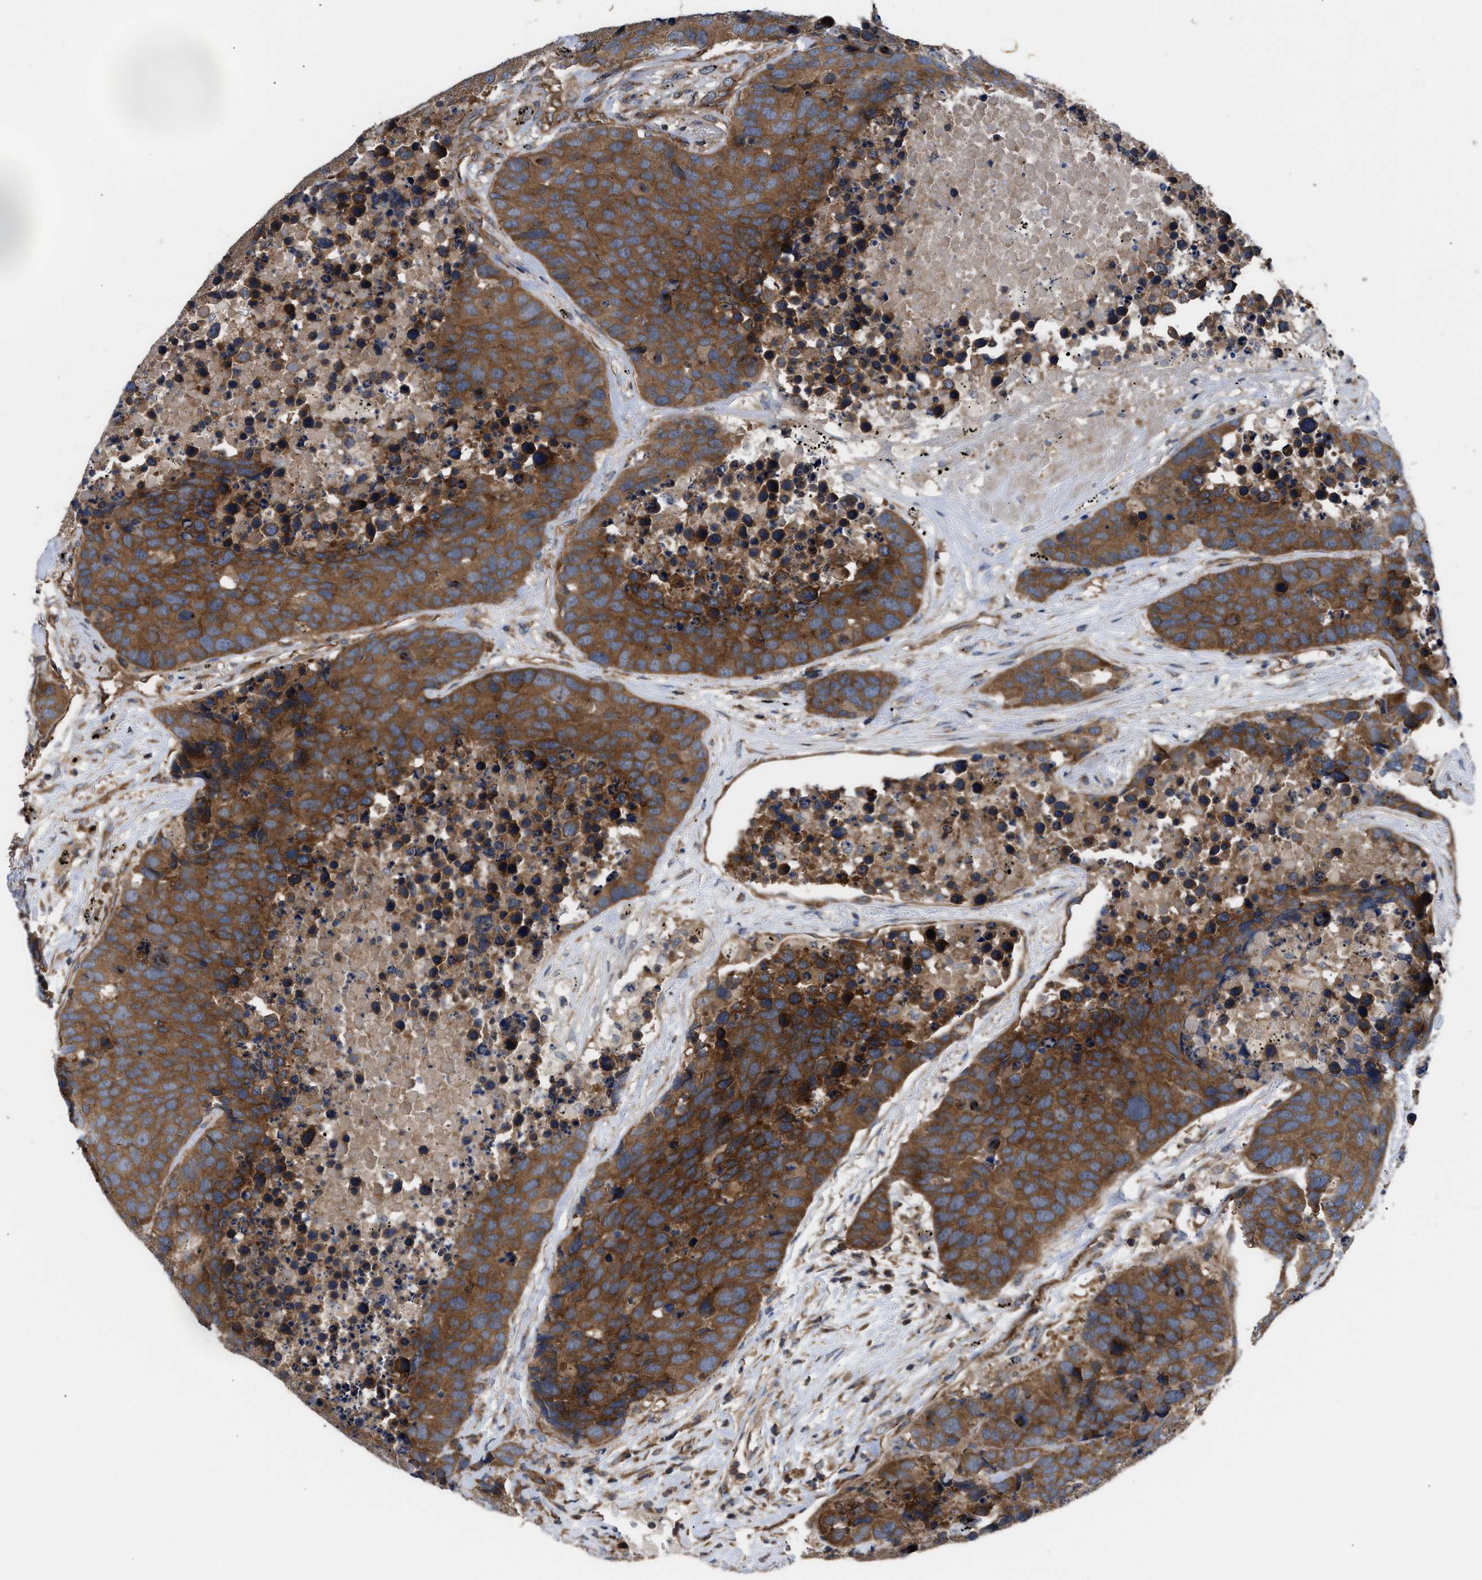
{"staining": {"intensity": "strong", "quantity": ">75%", "location": "cytoplasmic/membranous"}, "tissue": "carcinoid", "cell_type": "Tumor cells", "image_type": "cancer", "snomed": [{"axis": "morphology", "description": "Carcinoid, malignant, NOS"}, {"axis": "topography", "description": "Lung"}], "caption": "This is an image of immunohistochemistry (IHC) staining of carcinoid (malignant), which shows strong staining in the cytoplasmic/membranous of tumor cells.", "gene": "LAPTM4B", "patient": {"sex": "male", "age": 60}}